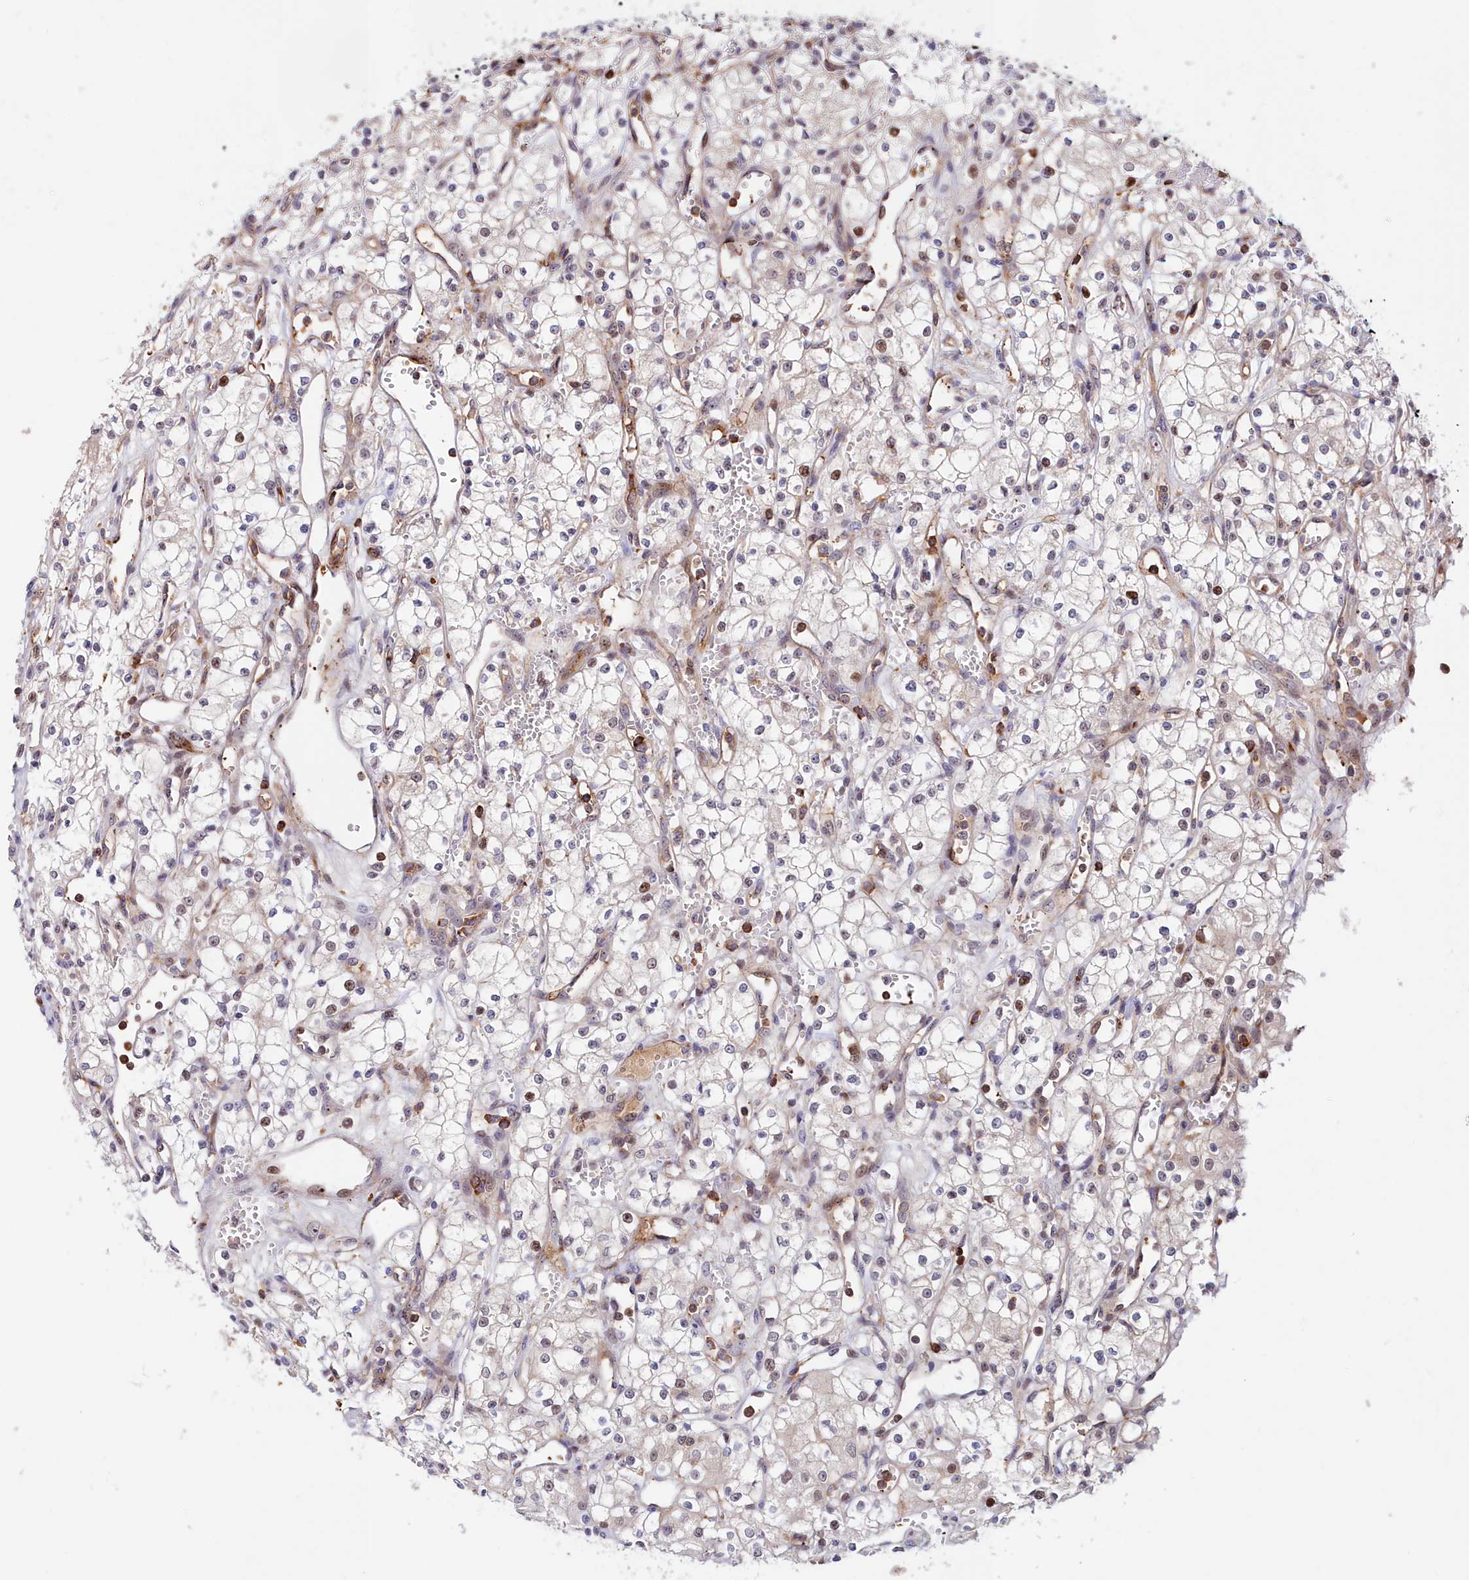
{"staining": {"intensity": "negative", "quantity": "none", "location": "none"}, "tissue": "renal cancer", "cell_type": "Tumor cells", "image_type": "cancer", "snomed": [{"axis": "morphology", "description": "Adenocarcinoma, NOS"}, {"axis": "topography", "description": "Kidney"}], "caption": "Immunohistochemical staining of renal cancer exhibits no significant positivity in tumor cells.", "gene": "NEURL4", "patient": {"sex": "male", "age": 59}}